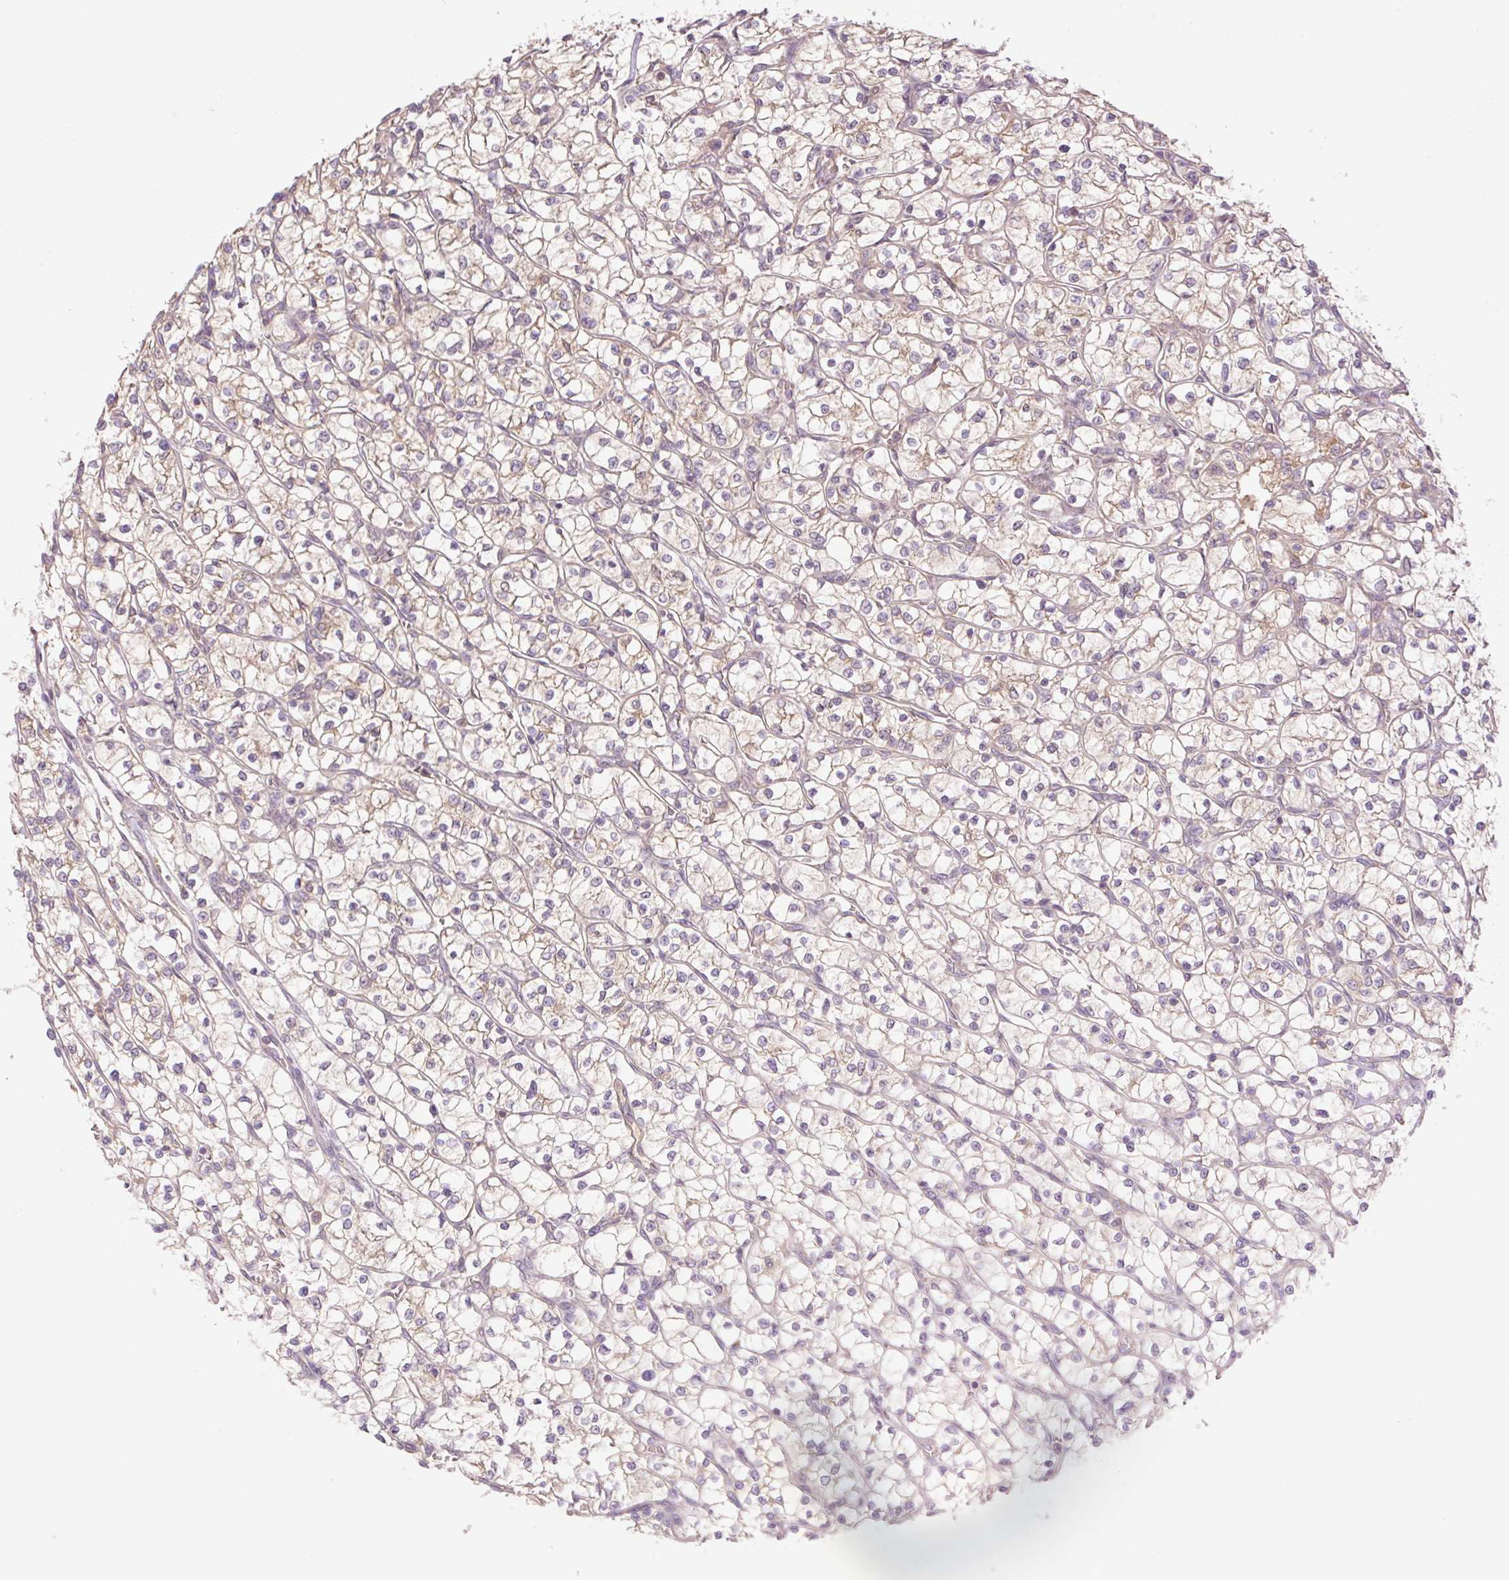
{"staining": {"intensity": "weak", "quantity": "<25%", "location": "cytoplasmic/membranous"}, "tissue": "renal cancer", "cell_type": "Tumor cells", "image_type": "cancer", "snomed": [{"axis": "morphology", "description": "Adenocarcinoma, NOS"}, {"axis": "topography", "description": "Kidney"}], "caption": "Tumor cells show no significant protein expression in renal cancer.", "gene": "YJU2B", "patient": {"sex": "female", "age": 64}}